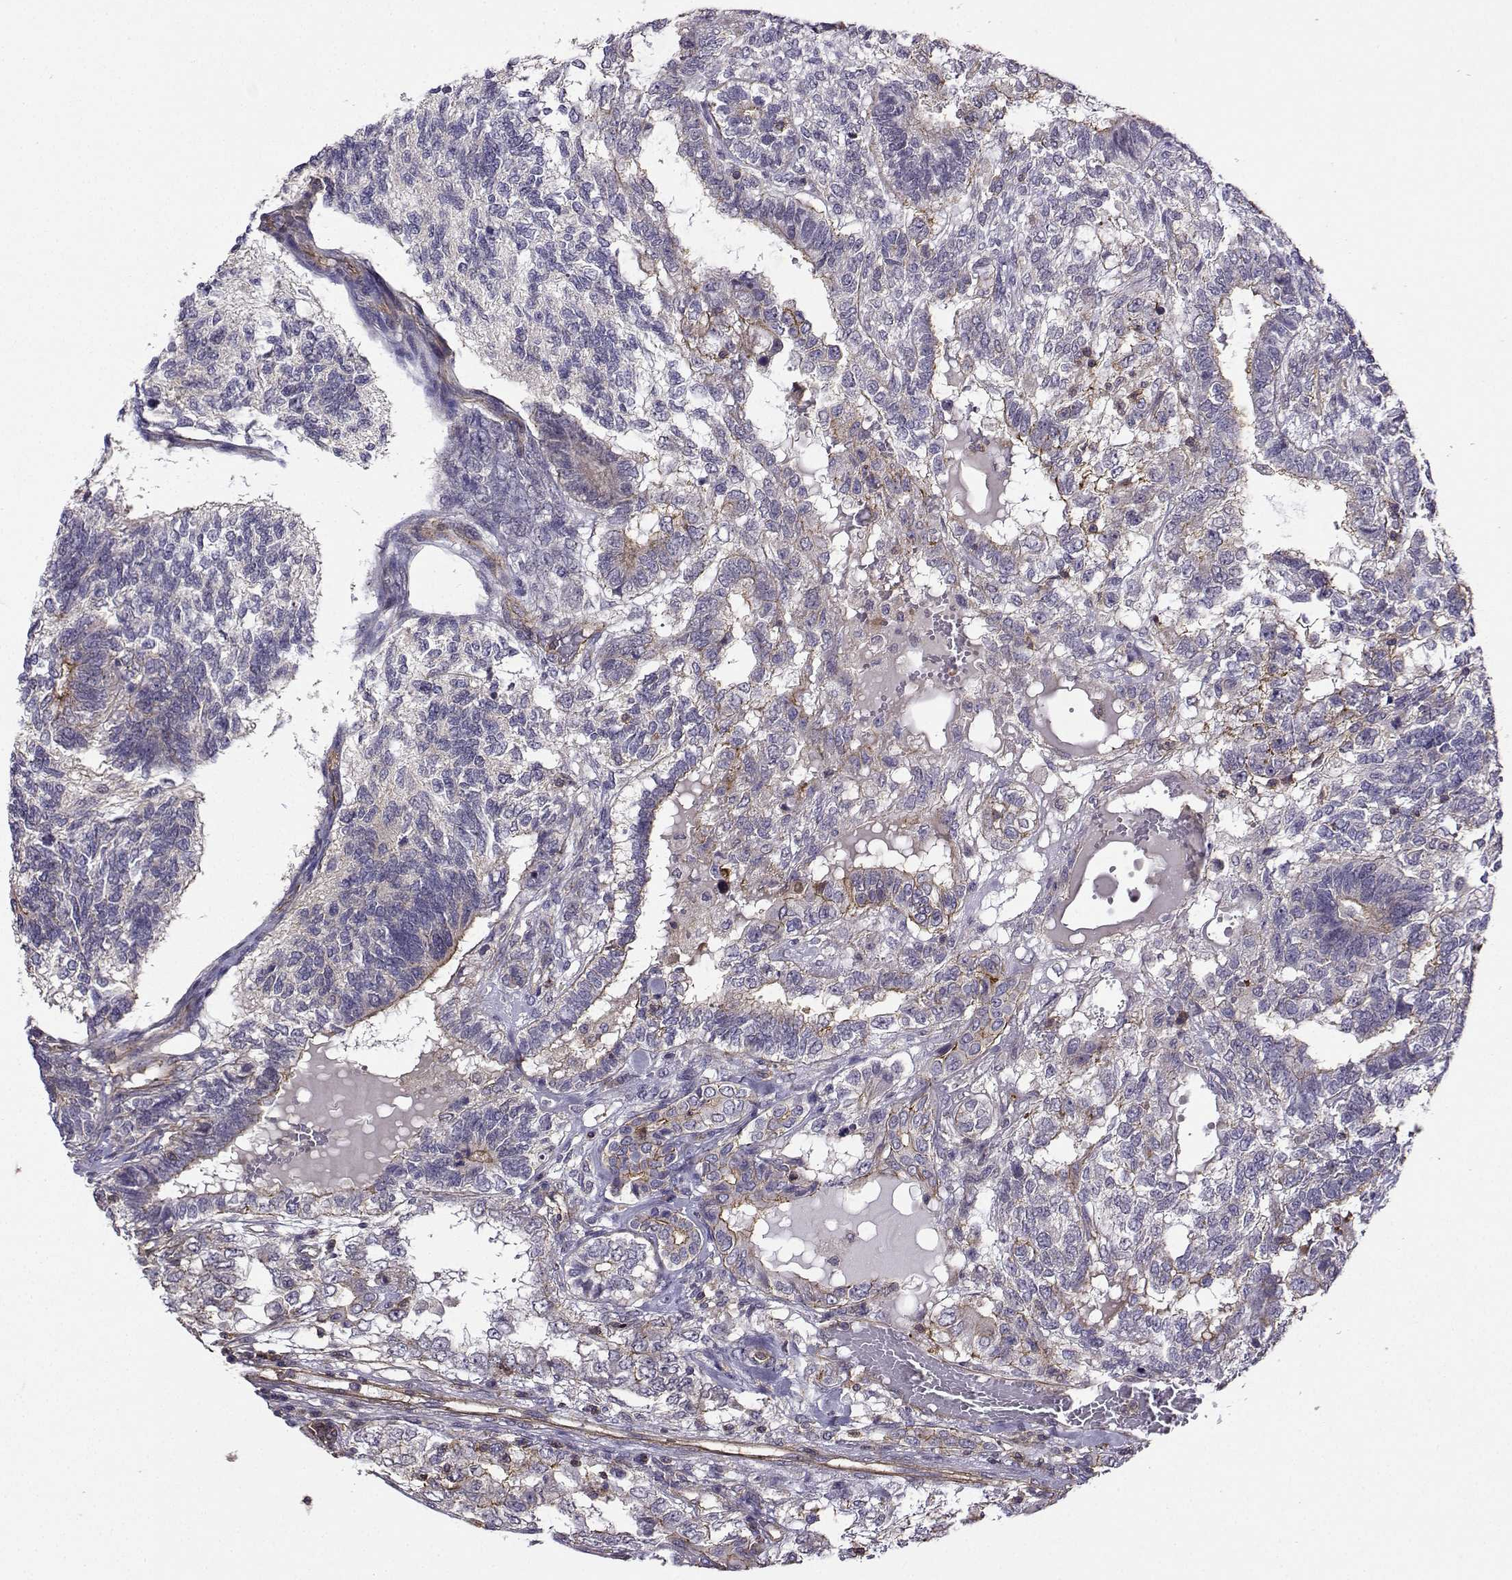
{"staining": {"intensity": "strong", "quantity": "<25%", "location": "cytoplasmic/membranous"}, "tissue": "testis cancer", "cell_type": "Tumor cells", "image_type": "cancer", "snomed": [{"axis": "morphology", "description": "Seminoma, NOS"}, {"axis": "morphology", "description": "Carcinoma, Embryonal, NOS"}, {"axis": "topography", "description": "Testis"}], "caption": "IHC (DAB (3,3'-diaminobenzidine)) staining of testis cancer shows strong cytoplasmic/membranous protein positivity in about <25% of tumor cells.", "gene": "ITGB8", "patient": {"sex": "male", "age": 41}}